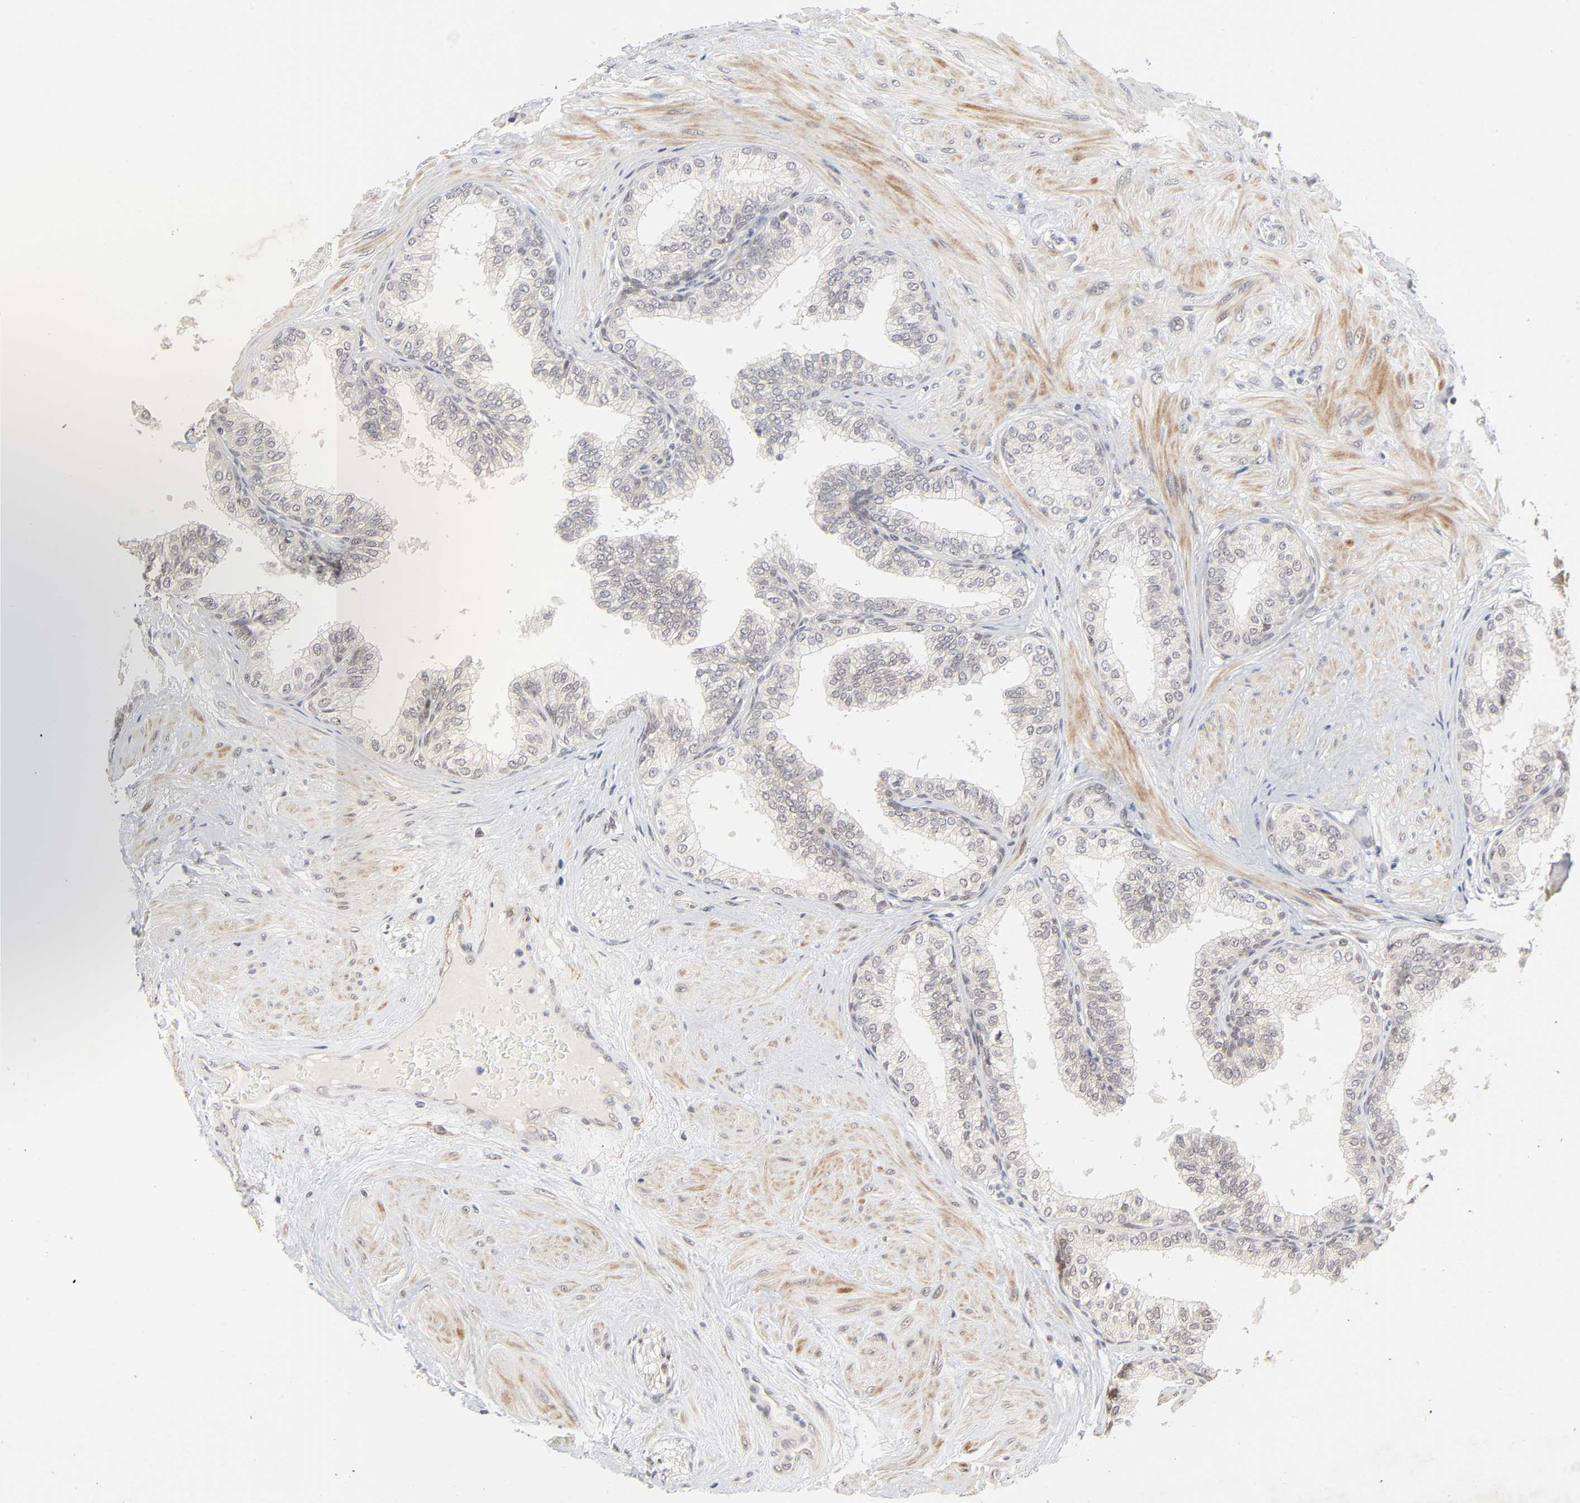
{"staining": {"intensity": "negative", "quantity": "none", "location": "none"}, "tissue": "prostate", "cell_type": "Glandular cells", "image_type": "normal", "snomed": [{"axis": "morphology", "description": "Normal tissue, NOS"}, {"axis": "topography", "description": "Prostate"}], "caption": "Immunohistochemistry of benign prostate reveals no staining in glandular cells.", "gene": "ZKSCAN8", "patient": {"sex": "male", "age": 60}}